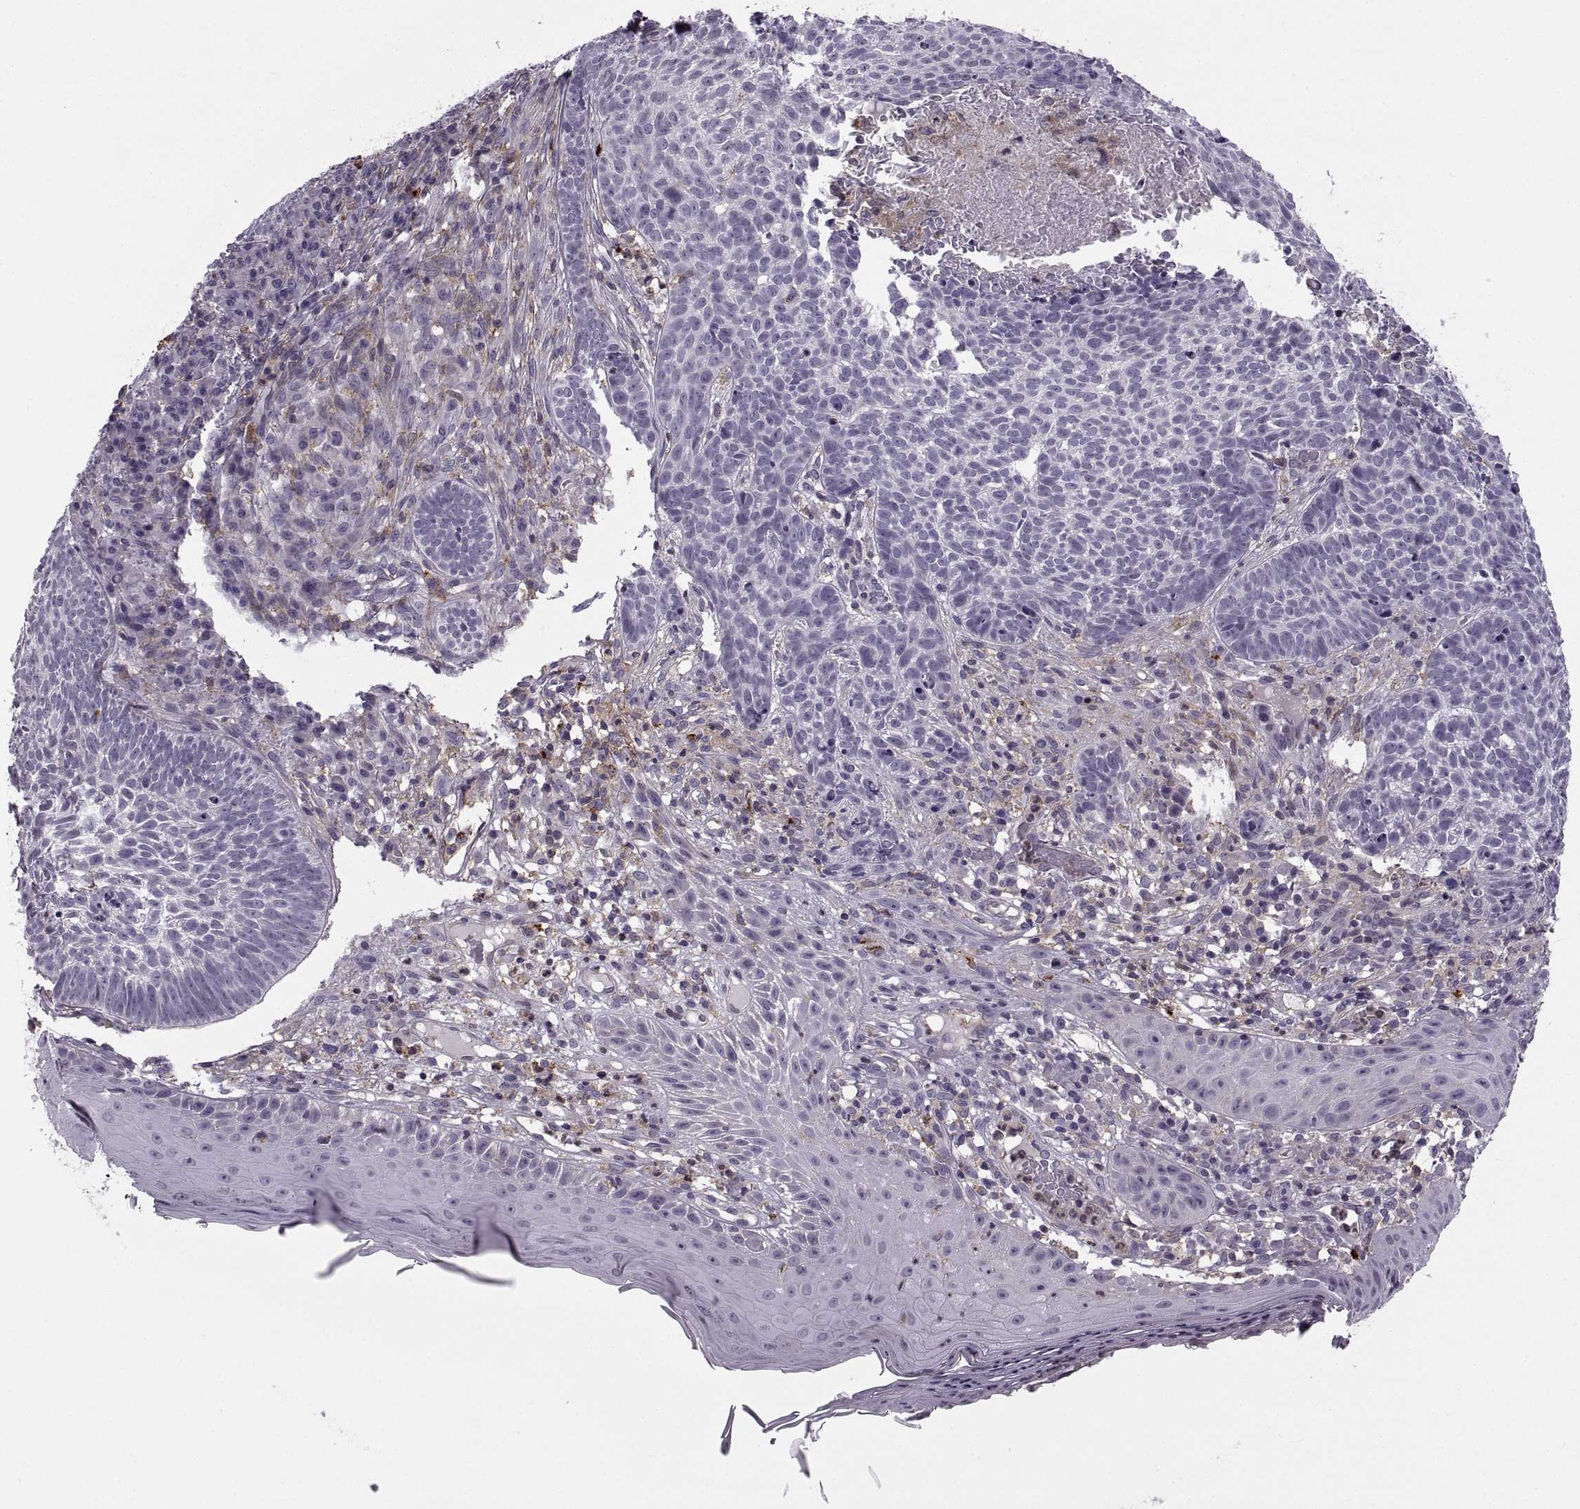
{"staining": {"intensity": "negative", "quantity": "none", "location": "none"}, "tissue": "skin cancer", "cell_type": "Tumor cells", "image_type": "cancer", "snomed": [{"axis": "morphology", "description": "Basal cell carcinoma"}, {"axis": "topography", "description": "Skin"}], "caption": "A high-resolution image shows IHC staining of skin basal cell carcinoma, which exhibits no significant positivity in tumor cells.", "gene": "RALB", "patient": {"sex": "male", "age": 90}}